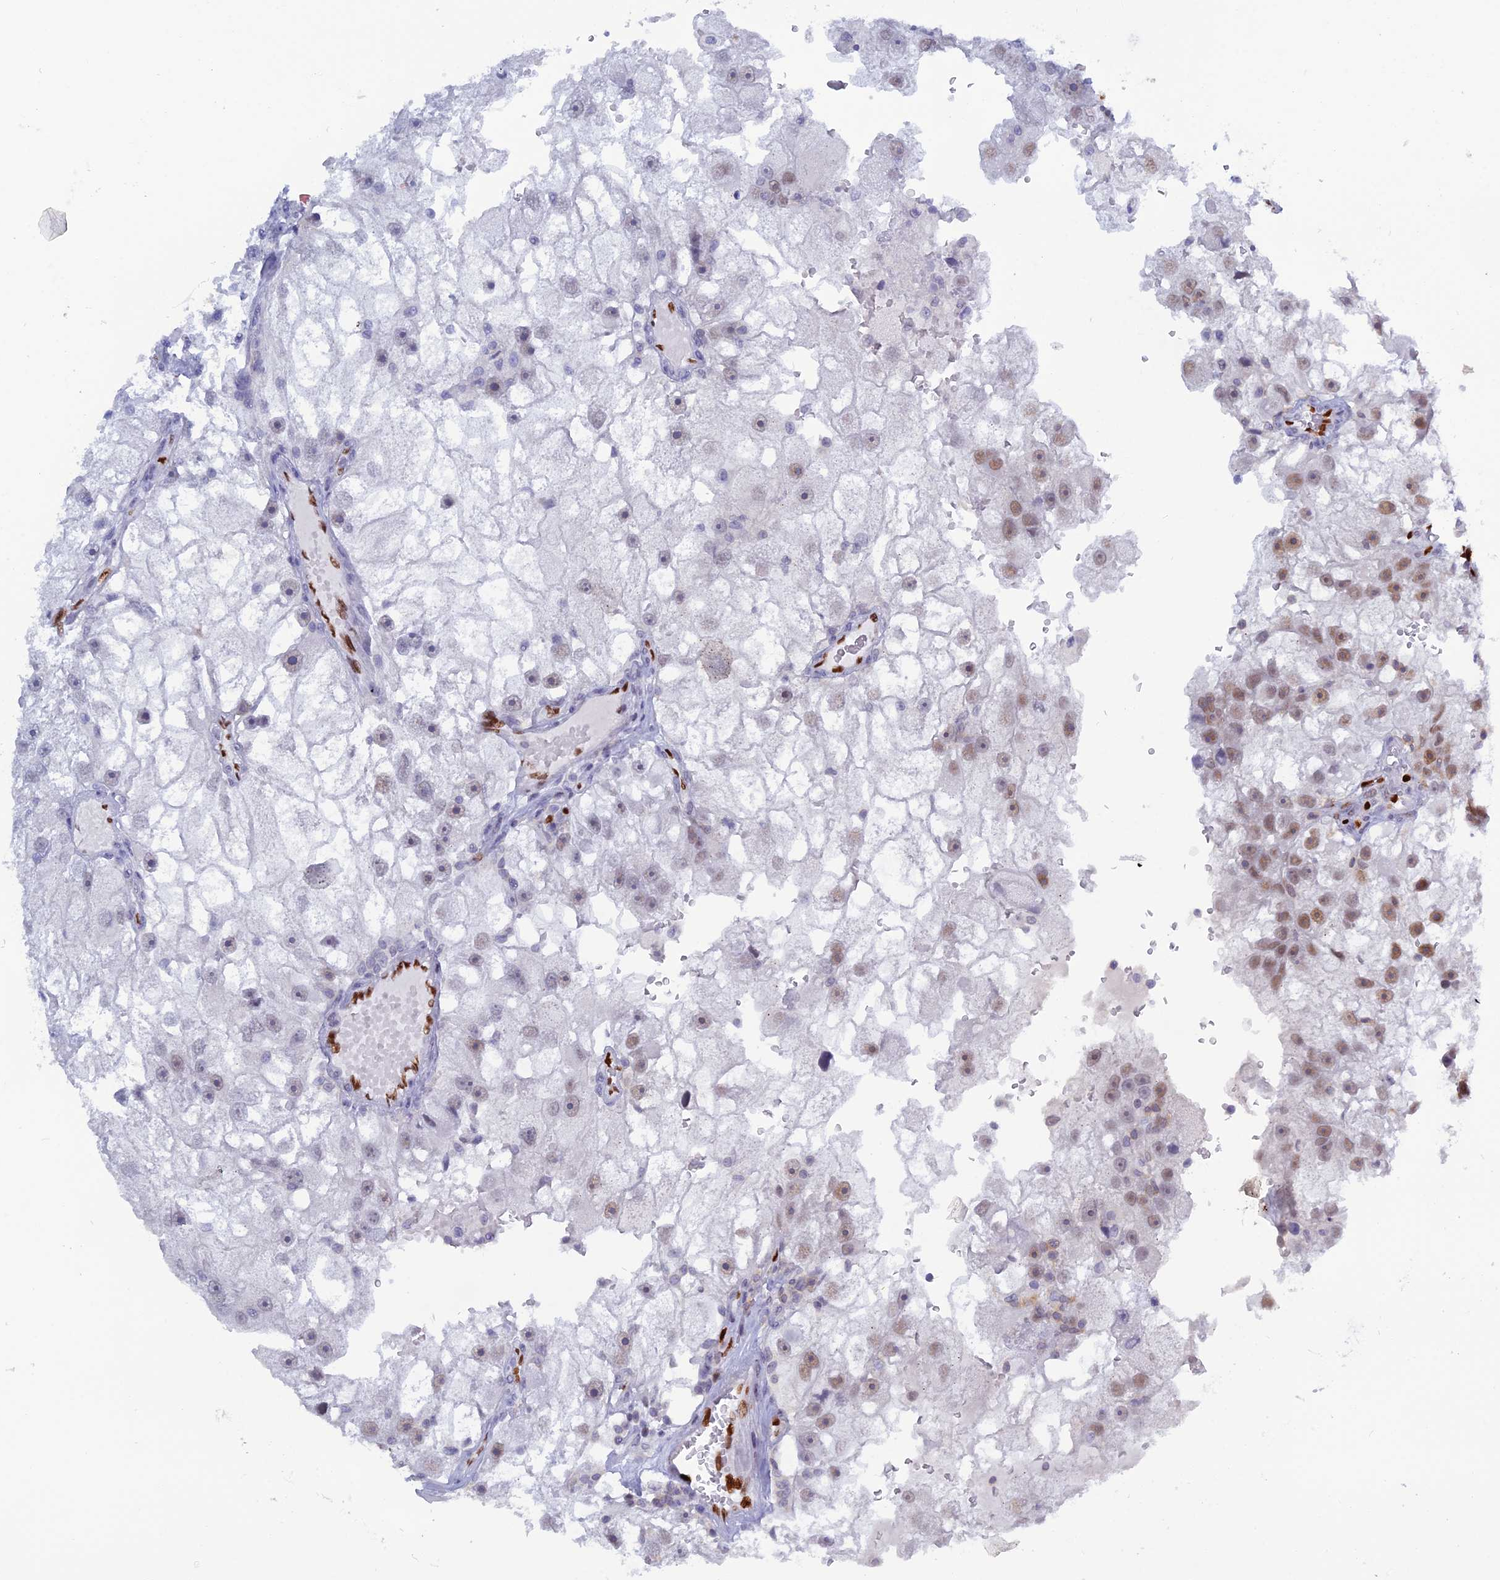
{"staining": {"intensity": "moderate", "quantity": "<25%", "location": "nuclear"}, "tissue": "renal cancer", "cell_type": "Tumor cells", "image_type": "cancer", "snomed": [{"axis": "morphology", "description": "Adenocarcinoma, NOS"}, {"axis": "topography", "description": "Kidney"}], "caption": "Immunohistochemical staining of human renal adenocarcinoma displays low levels of moderate nuclear protein expression in about <25% of tumor cells.", "gene": "NOL4L", "patient": {"sex": "male", "age": 63}}